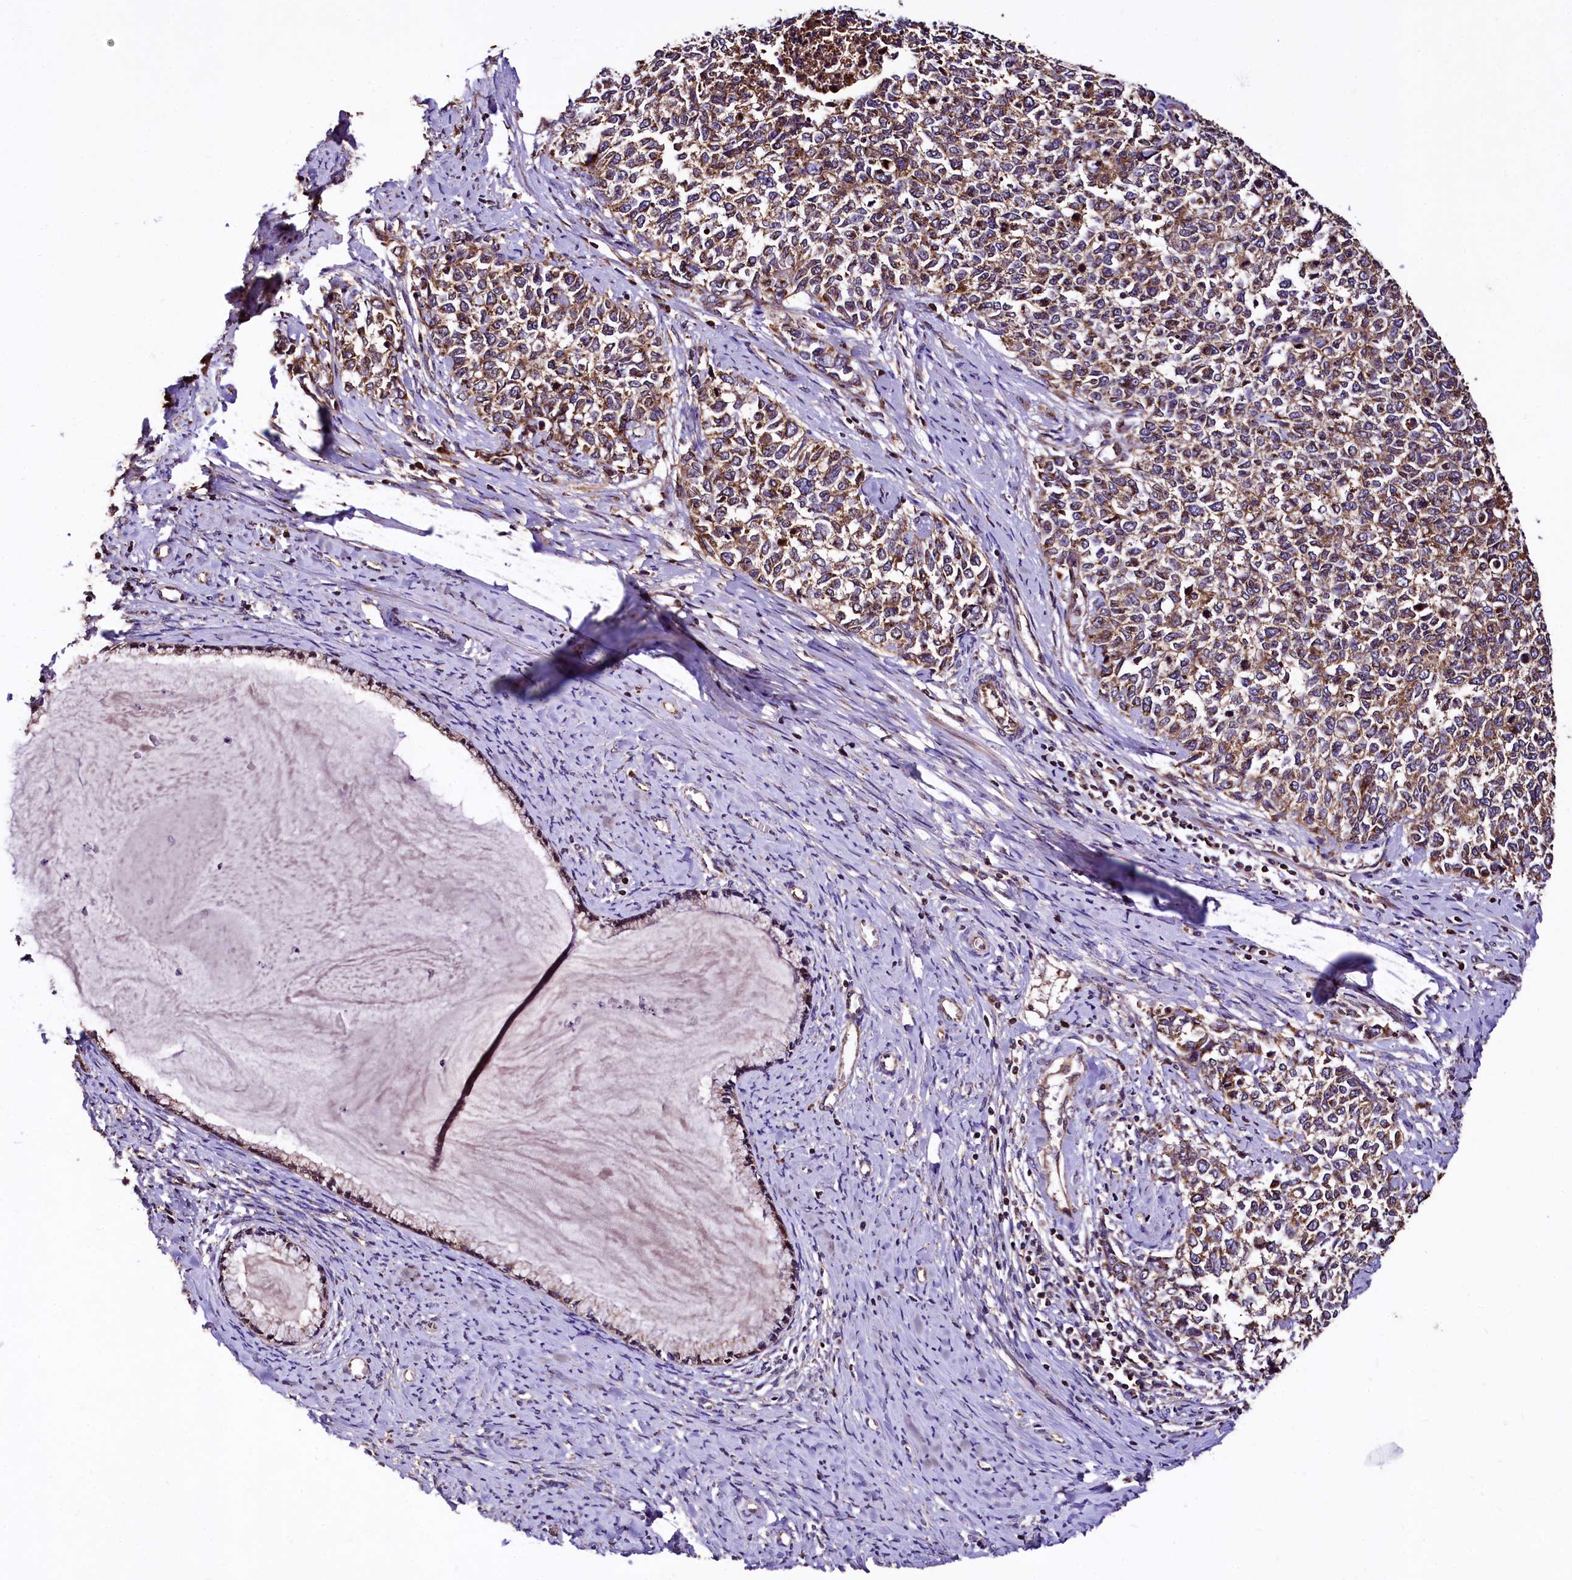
{"staining": {"intensity": "moderate", "quantity": ">75%", "location": "cytoplasmic/membranous"}, "tissue": "cervical cancer", "cell_type": "Tumor cells", "image_type": "cancer", "snomed": [{"axis": "morphology", "description": "Squamous cell carcinoma, NOS"}, {"axis": "topography", "description": "Cervix"}], "caption": "The immunohistochemical stain shows moderate cytoplasmic/membranous staining in tumor cells of cervical cancer (squamous cell carcinoma) tissue.", "gene": "LRSAM1", "patient": {"sex": "female", "age": 63}}